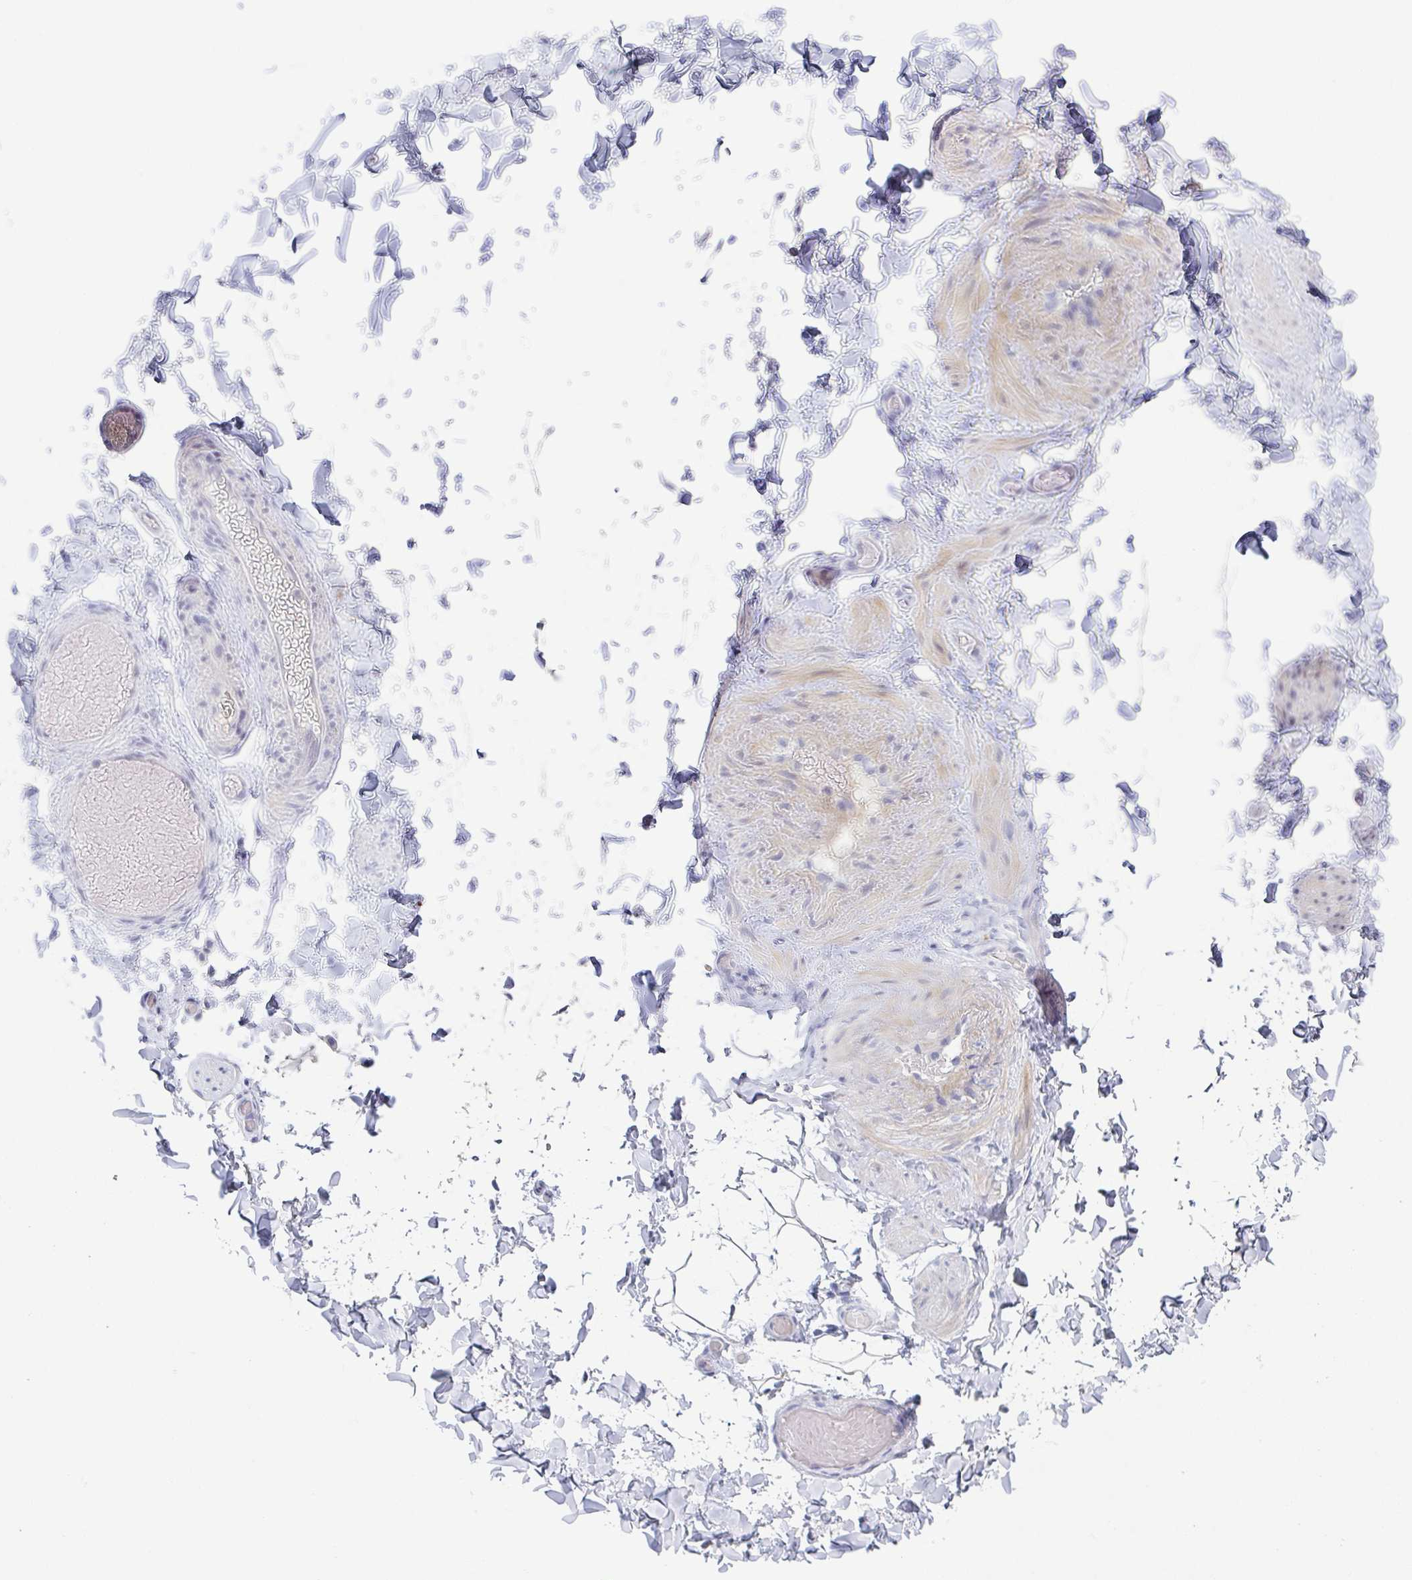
{"staining": {"intensity": "negative", "quantity": "none", "location": "none"}, "tissue": "adipose tissue", "cell_type": "Adipocytes", "image_type": "normal", "snomed": [{"axis": "morphology", "description": "Normal tissue, NOS"}, {"axis": "topography", "description": "Soft tissue"}, {"axis": "topography", "description": "Adipose tissue"}, {"axis": "topography", "description": "Vascular tissue"}, {"axis": "topography", "description": "Peripheral nerve tissue"}], "caption": "This is a photomicrograph of immunohistochemistry staining of normal adipose tissue, which shows no staining in adipocytes.", "gene": "RHOV", "patient": {"sex": "male", "age": 29}}